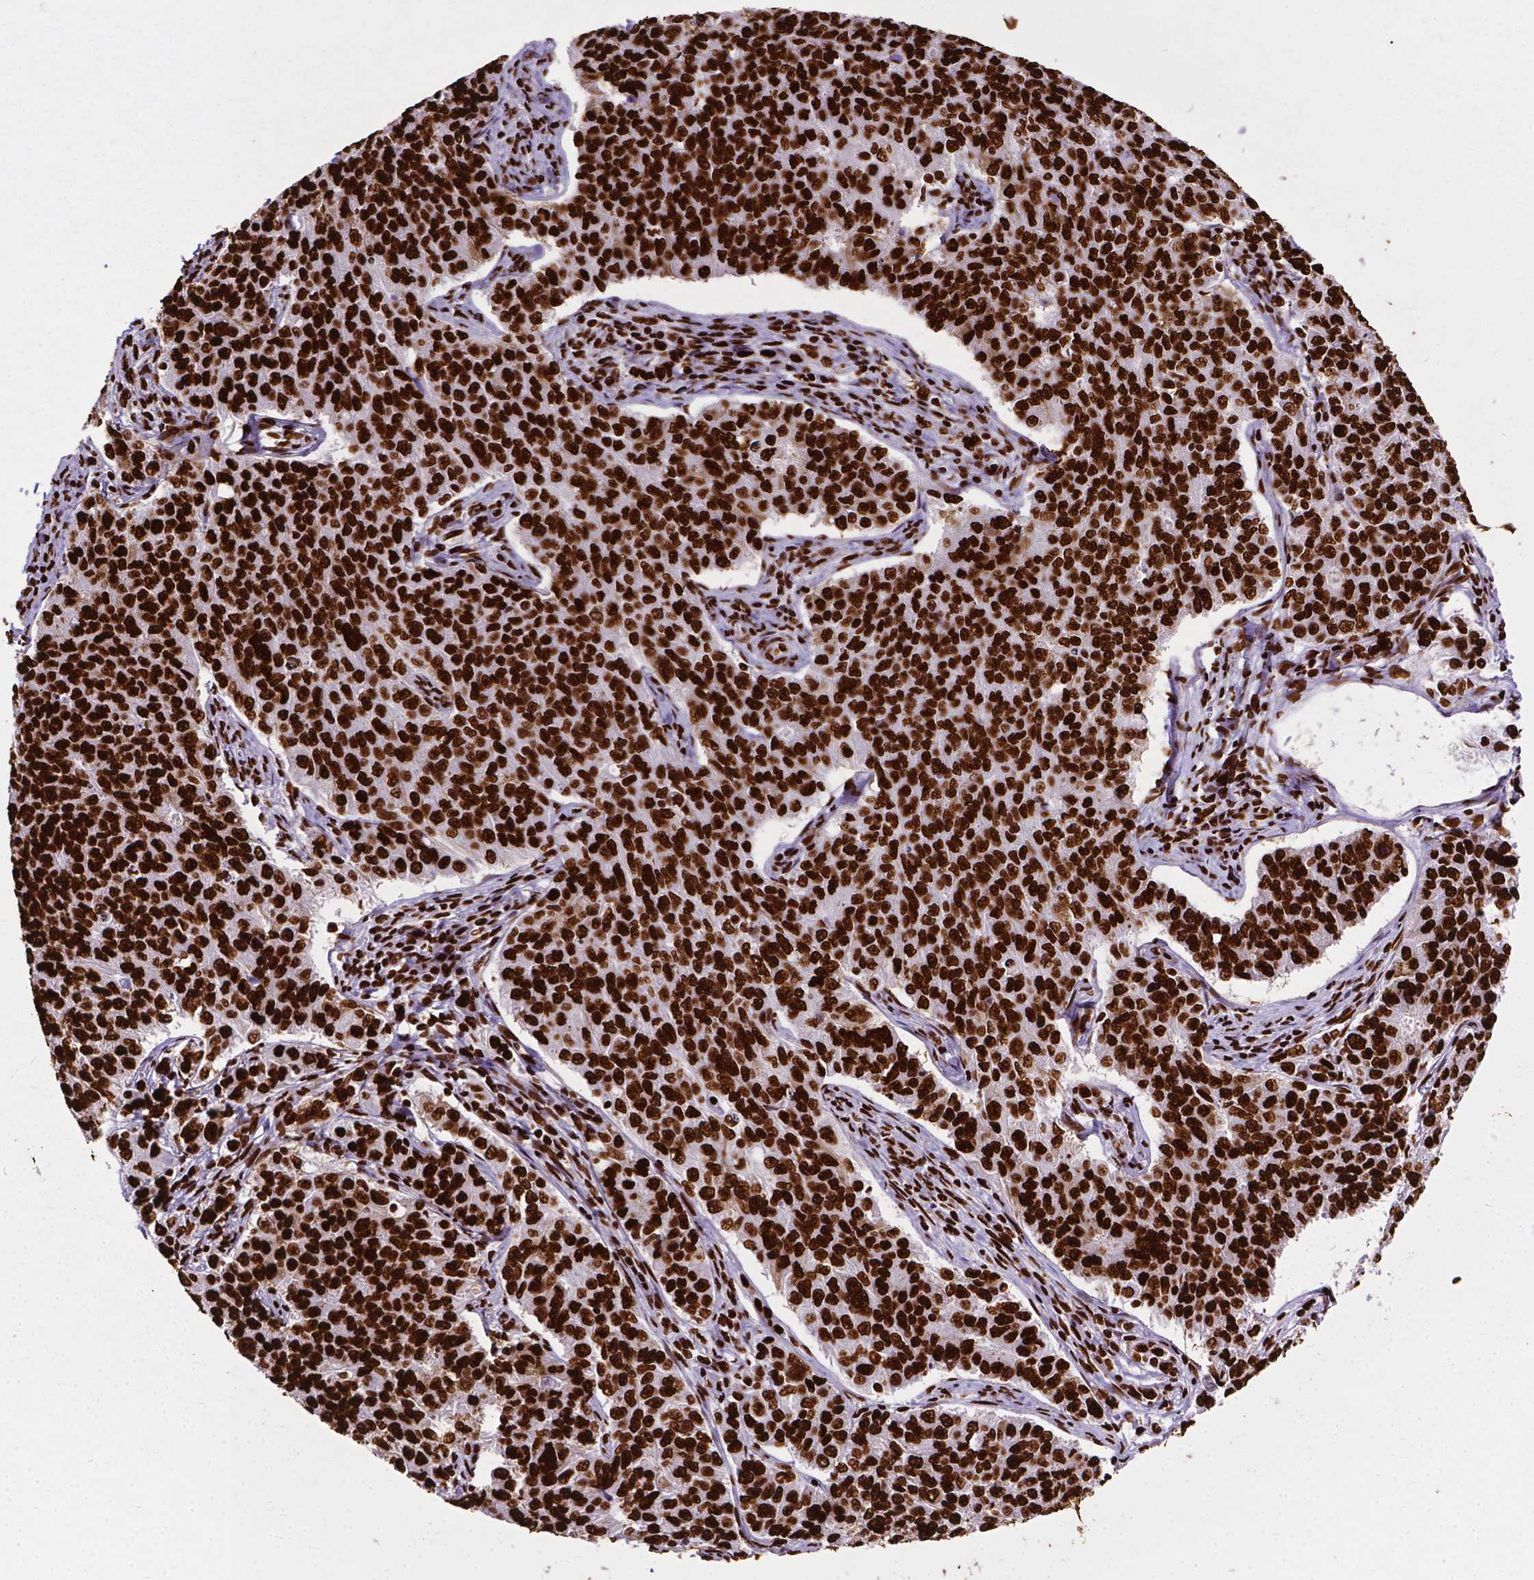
{"staining": {"intensity": "strong", "quantity": ">75%", "location": "nuclear"}, "tissue": "endometrial cancer", "cell_type": "Tumor cells", "image_type": "cancer", "snomed": [{"axis": "morphology", "description": "Adenocarcinoma, NOS"}, {"axis": "topography", "description": "Endometrium"}], "caption": "Endometrial adenocarcinoma stained with a brown dye shows strong nuclear positive expression in approximately >75% of tumor cells.", "gene": "SMIM5", "patient": {"sex": "female", "age": 43}}